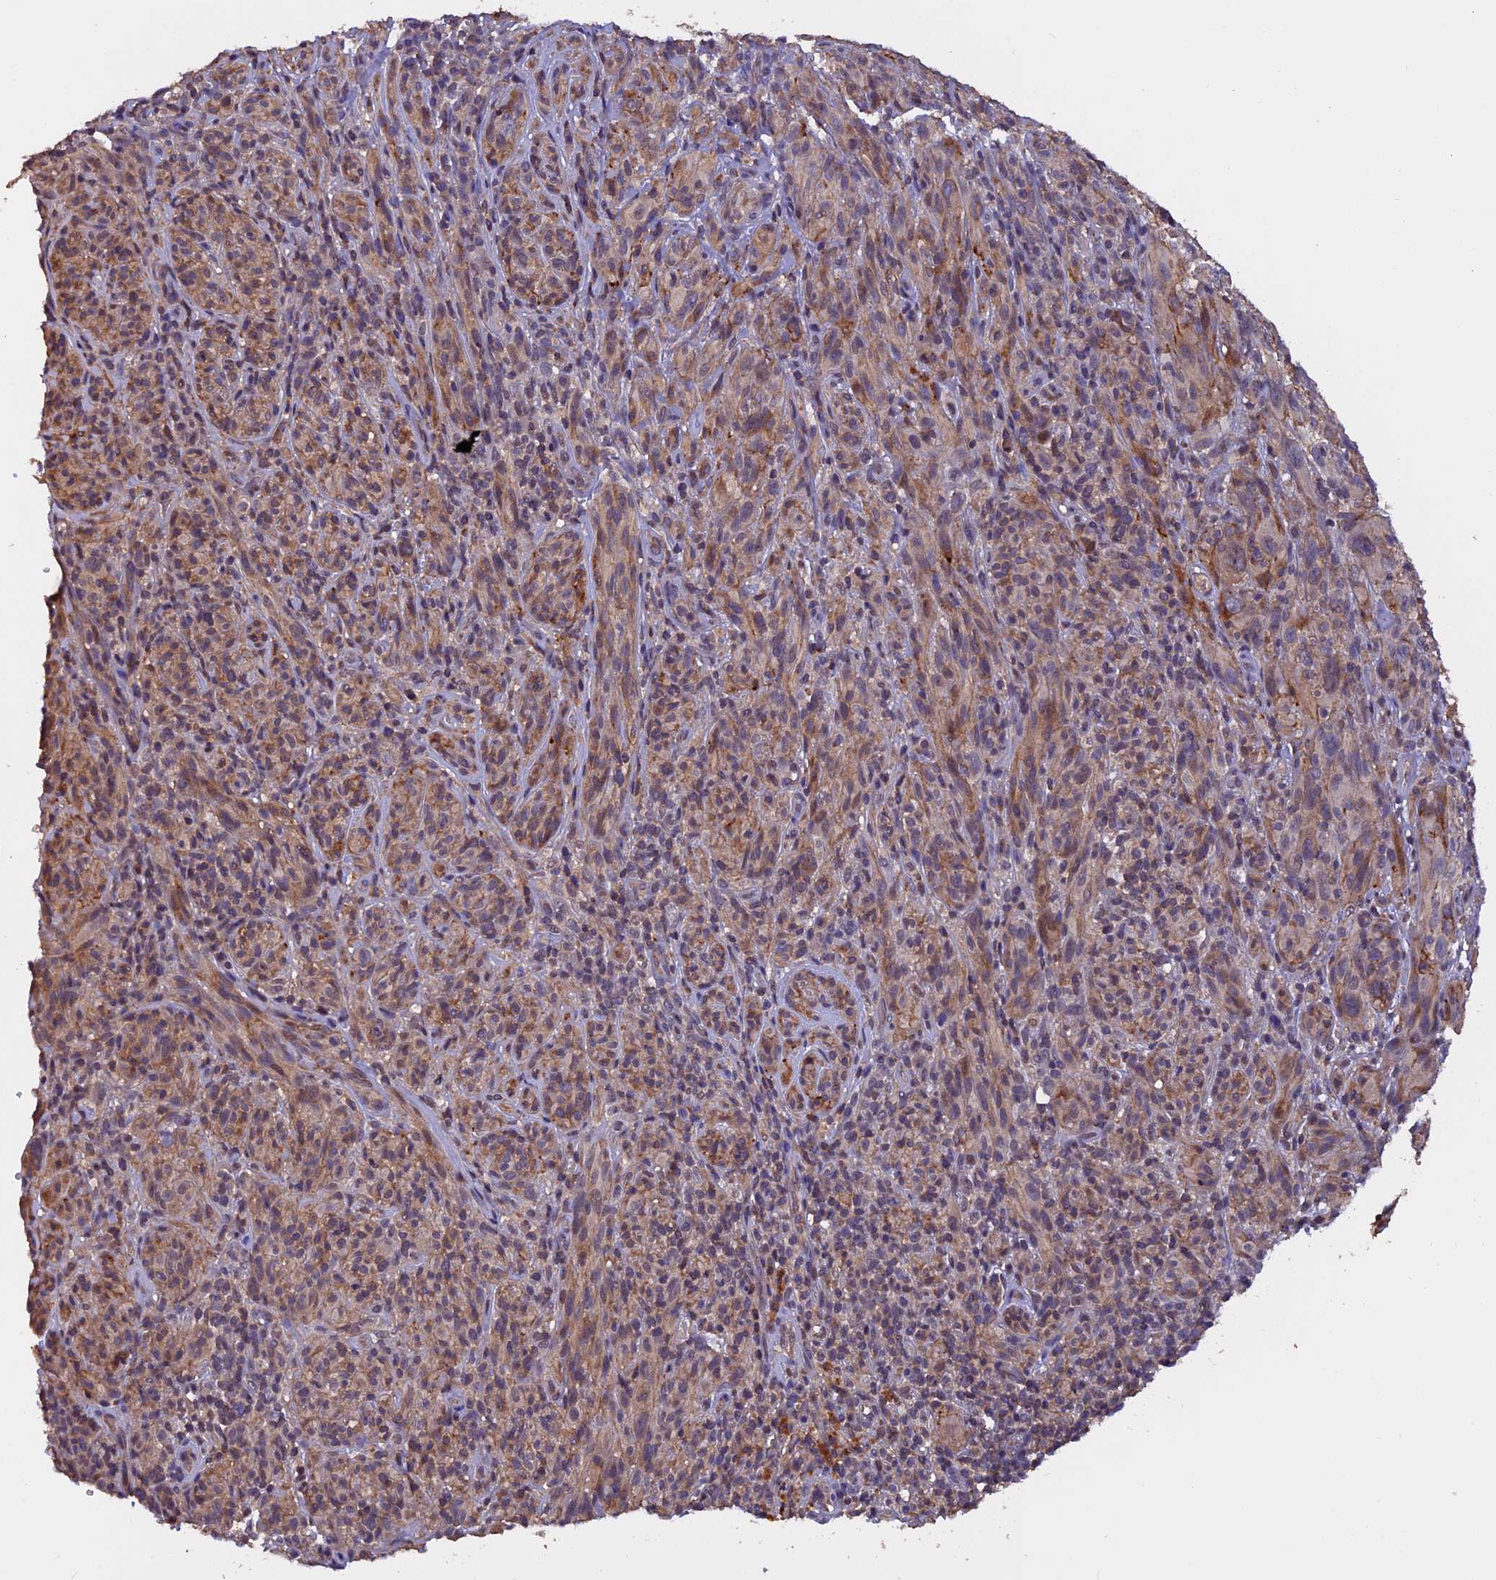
{"staining": {"intensity": "moderate", "quantity": ">75%", "location": "cytoplasmic/membranous"}, "tissue": "melanoma", "cell_type": "Tumor cells", "image_type": "cancer", "snomed": [{"axis": "morphology", "description": "Malignant melanoma, NOS"}, {"axis": "topography", "description": "Skin of head"}], "caption": "Immunohistochemical staining of malignant melanoma exhibits moderate cytoplasmic/membranous protein positivity in approximately >75% of tumor cells. The staining is performed using DAB (3,3'-diaminobenzidine) brown chromogen to label protein expression. The nuclei are counter-stained blue using hematoxylin.", "gene": "PKD2L2", "patient": {"sex": "male", "age": 96}}